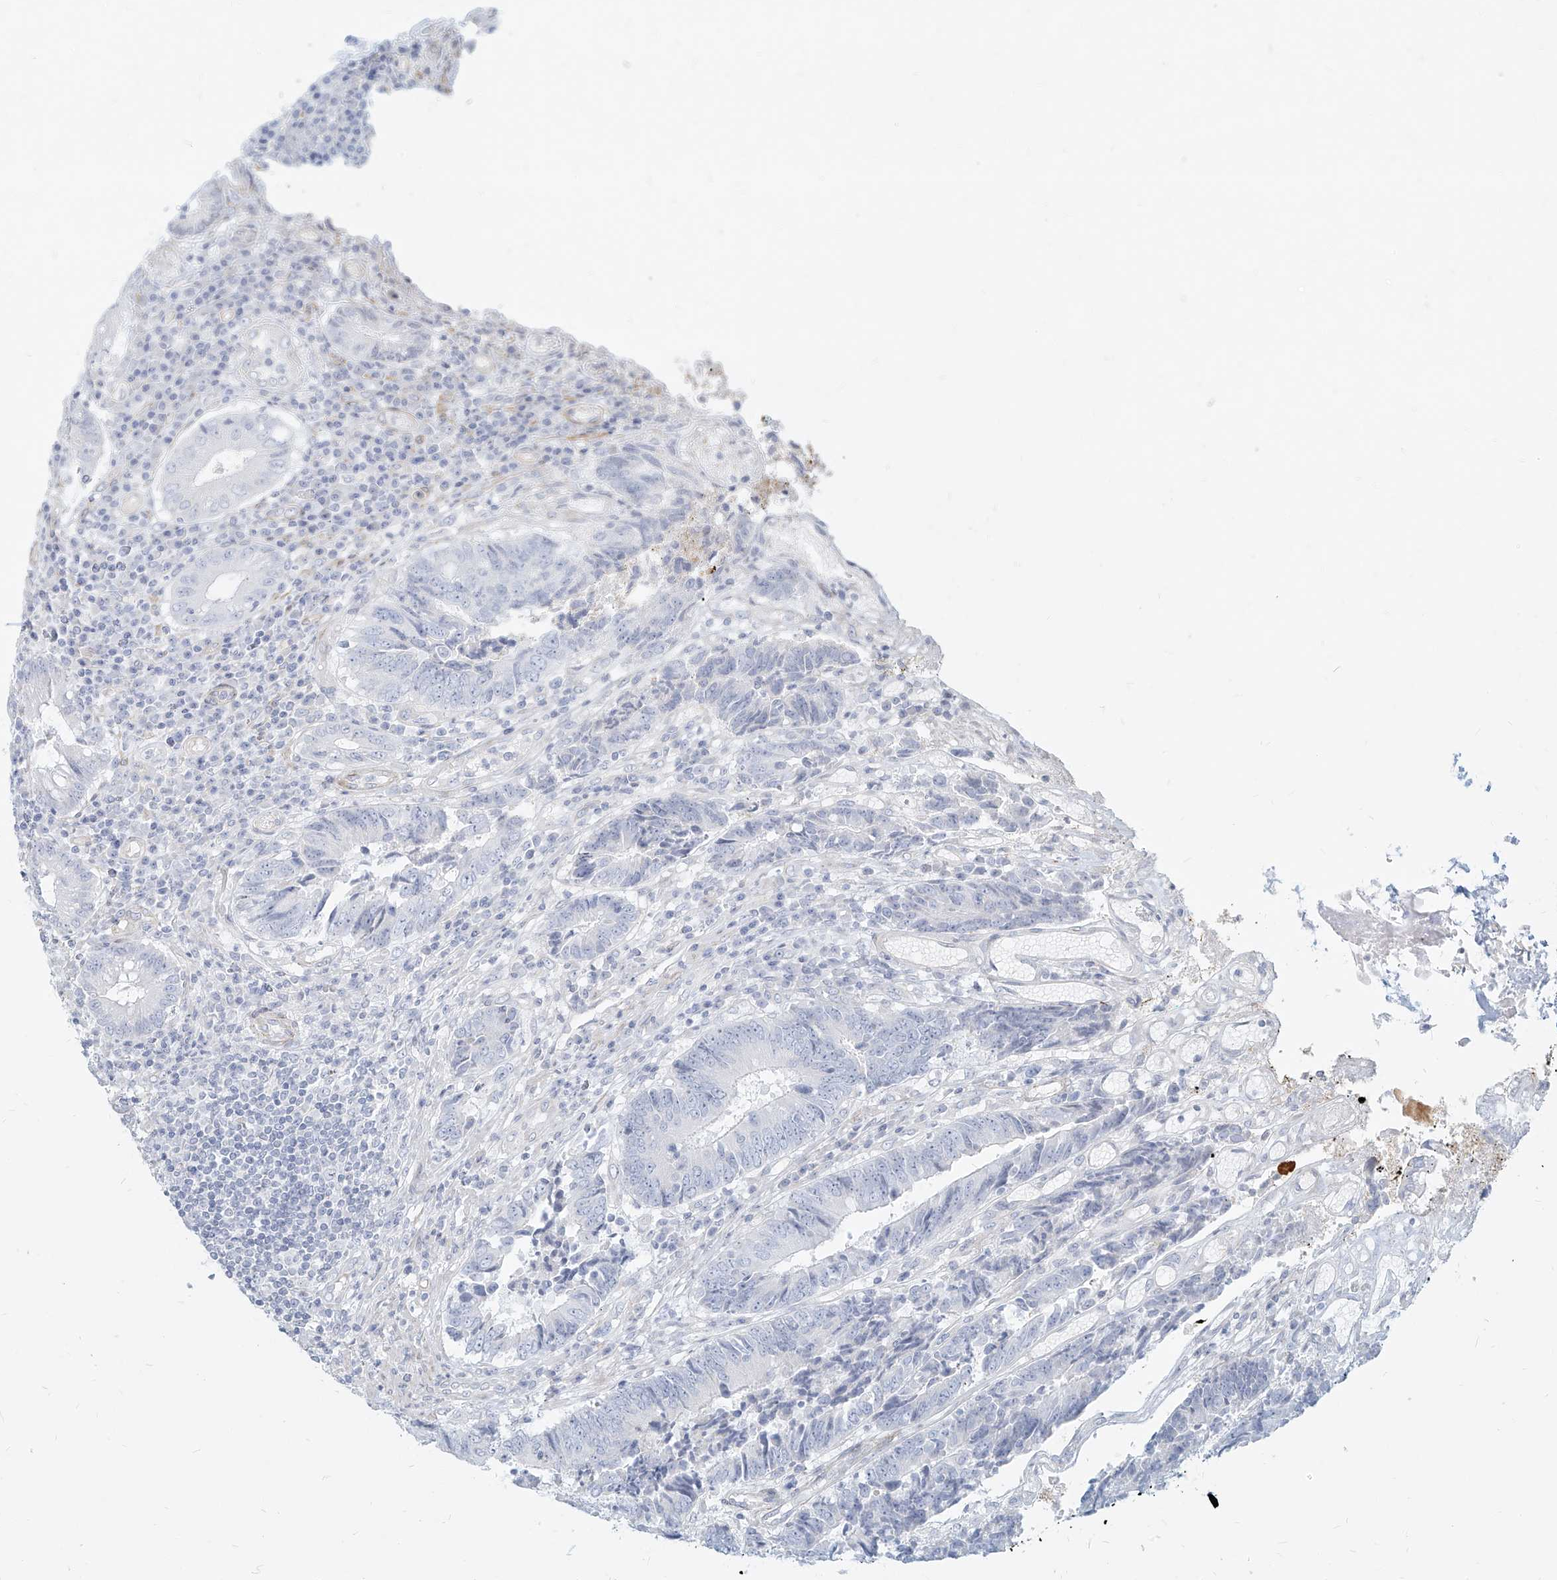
{"staining": {"intensity": "negative", "quantity": "none", "location": "none"}, "tissue": "colorectal cancer", "cell_type": "Tumor cells", "image_type": "cancer", "snomed": [{"axis": "morphology", "description": "Adenocarcinoma, NOS"}, {"axis": "topography", "description": "Rectum"}], "caption": "High magnification brightfield microscopy of adenocarcinoma (colorectal) stained with DAB (3,3'-diaminobenzidine) (brown) and counterstained with hematoxylin (blue): tumor cells show no significant staining.", "gene": "ITPKB", "patient": {"sex": "male", "age": 84}}